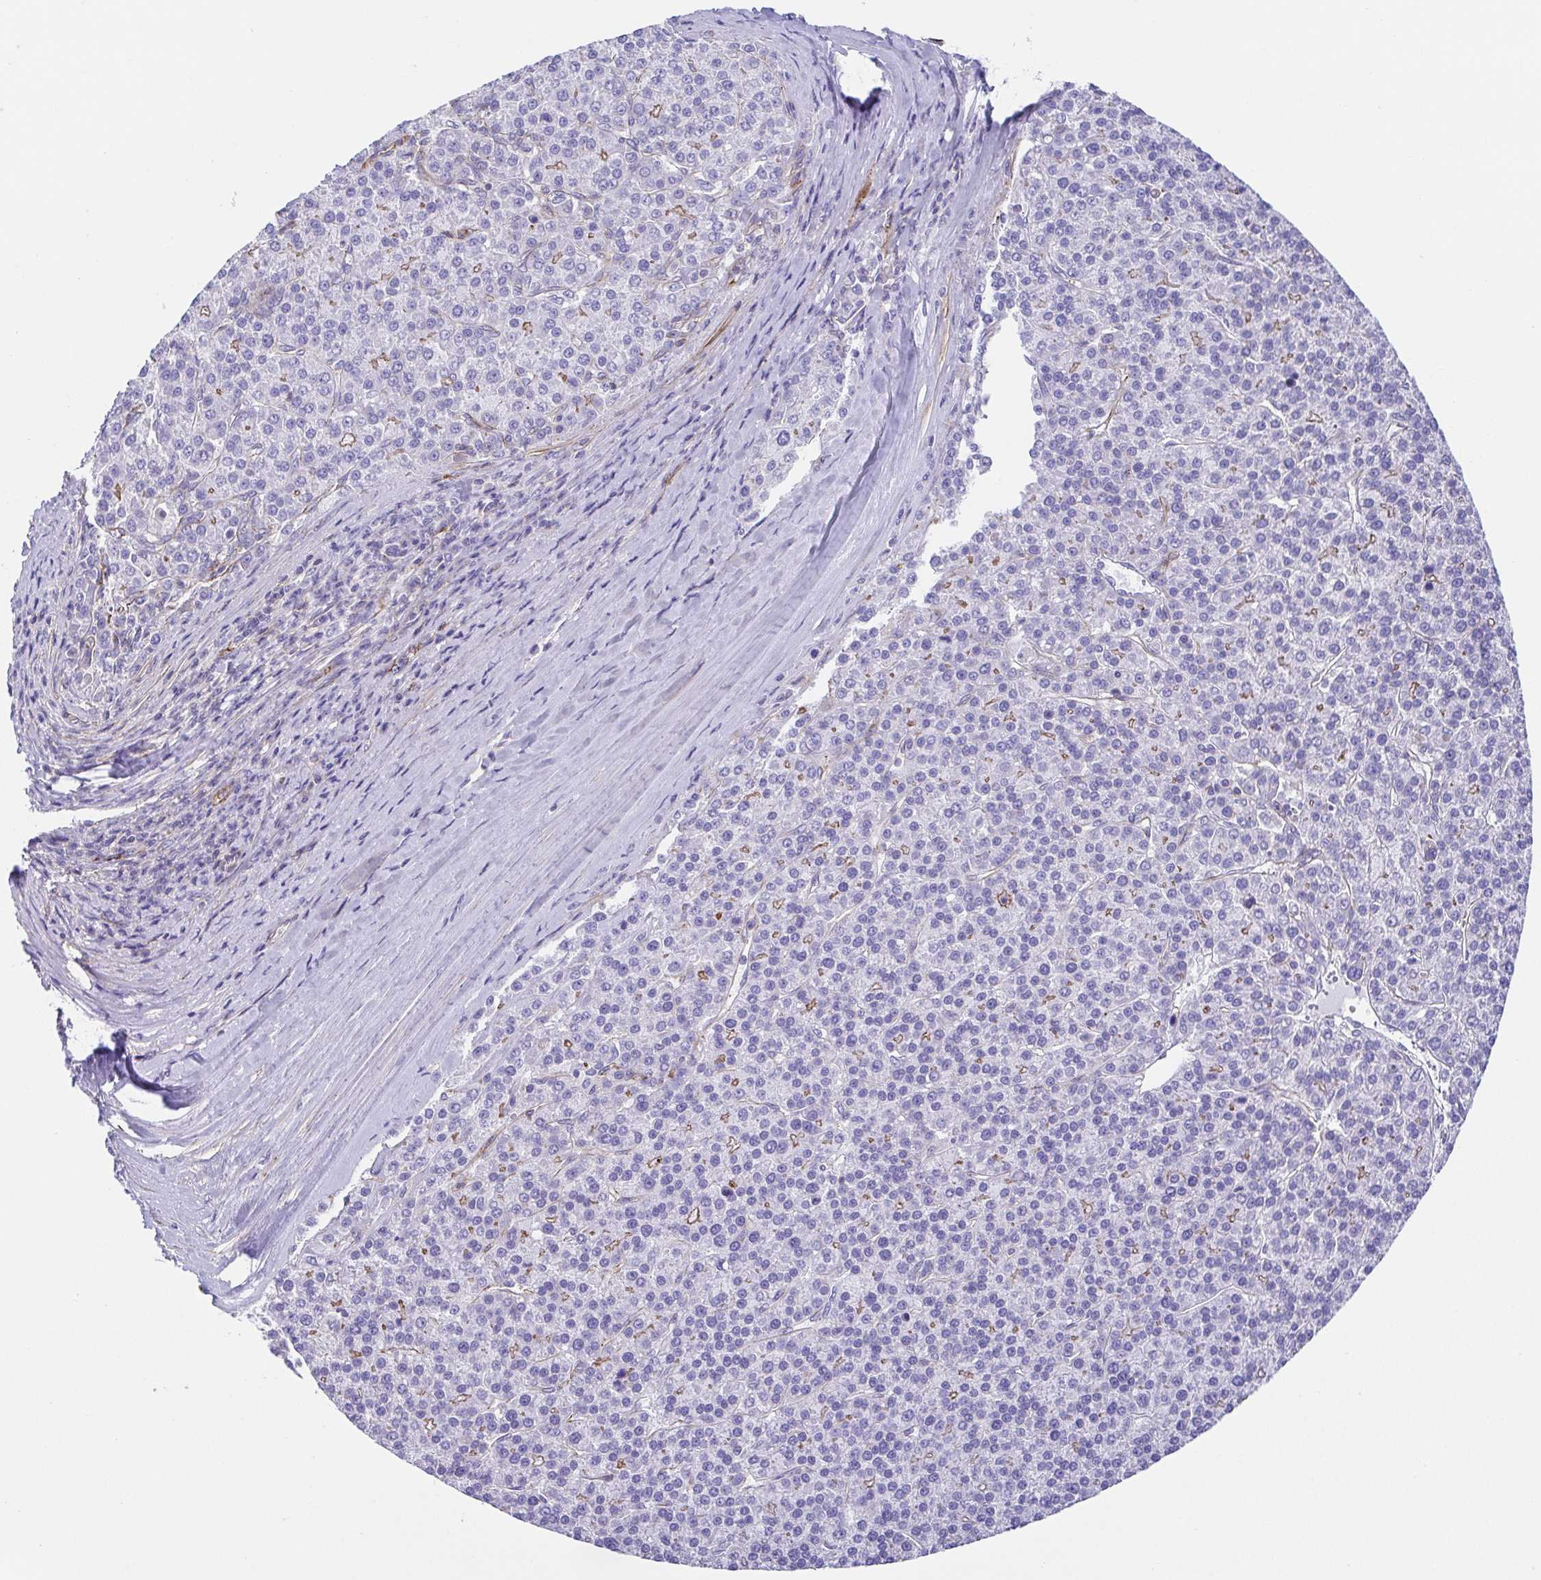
{"staining": {"intensity": "moderate", "quantity": "<25%", "location": "cytoplasmic/membranous"}, "tissue": "liver cancer", "cell_type": "Tumor cells", "image_type": "cancer", "snomed": [{"axis": "morphology", "description": "Carcinoma, Hepatocellular, NOS"}, {"axis": "topography", "description": "Liver"}], "caption": "Immunohistochemistry (IHC) (DAB (3,3'-diaminobenzidine)) staining of human liver cancer reveals moderate cytoplasmic/membranous protein positivity in about <25% of tumor cells.", "gene": "TRAM2", "patient": {"sex": "female", "age": 58}}